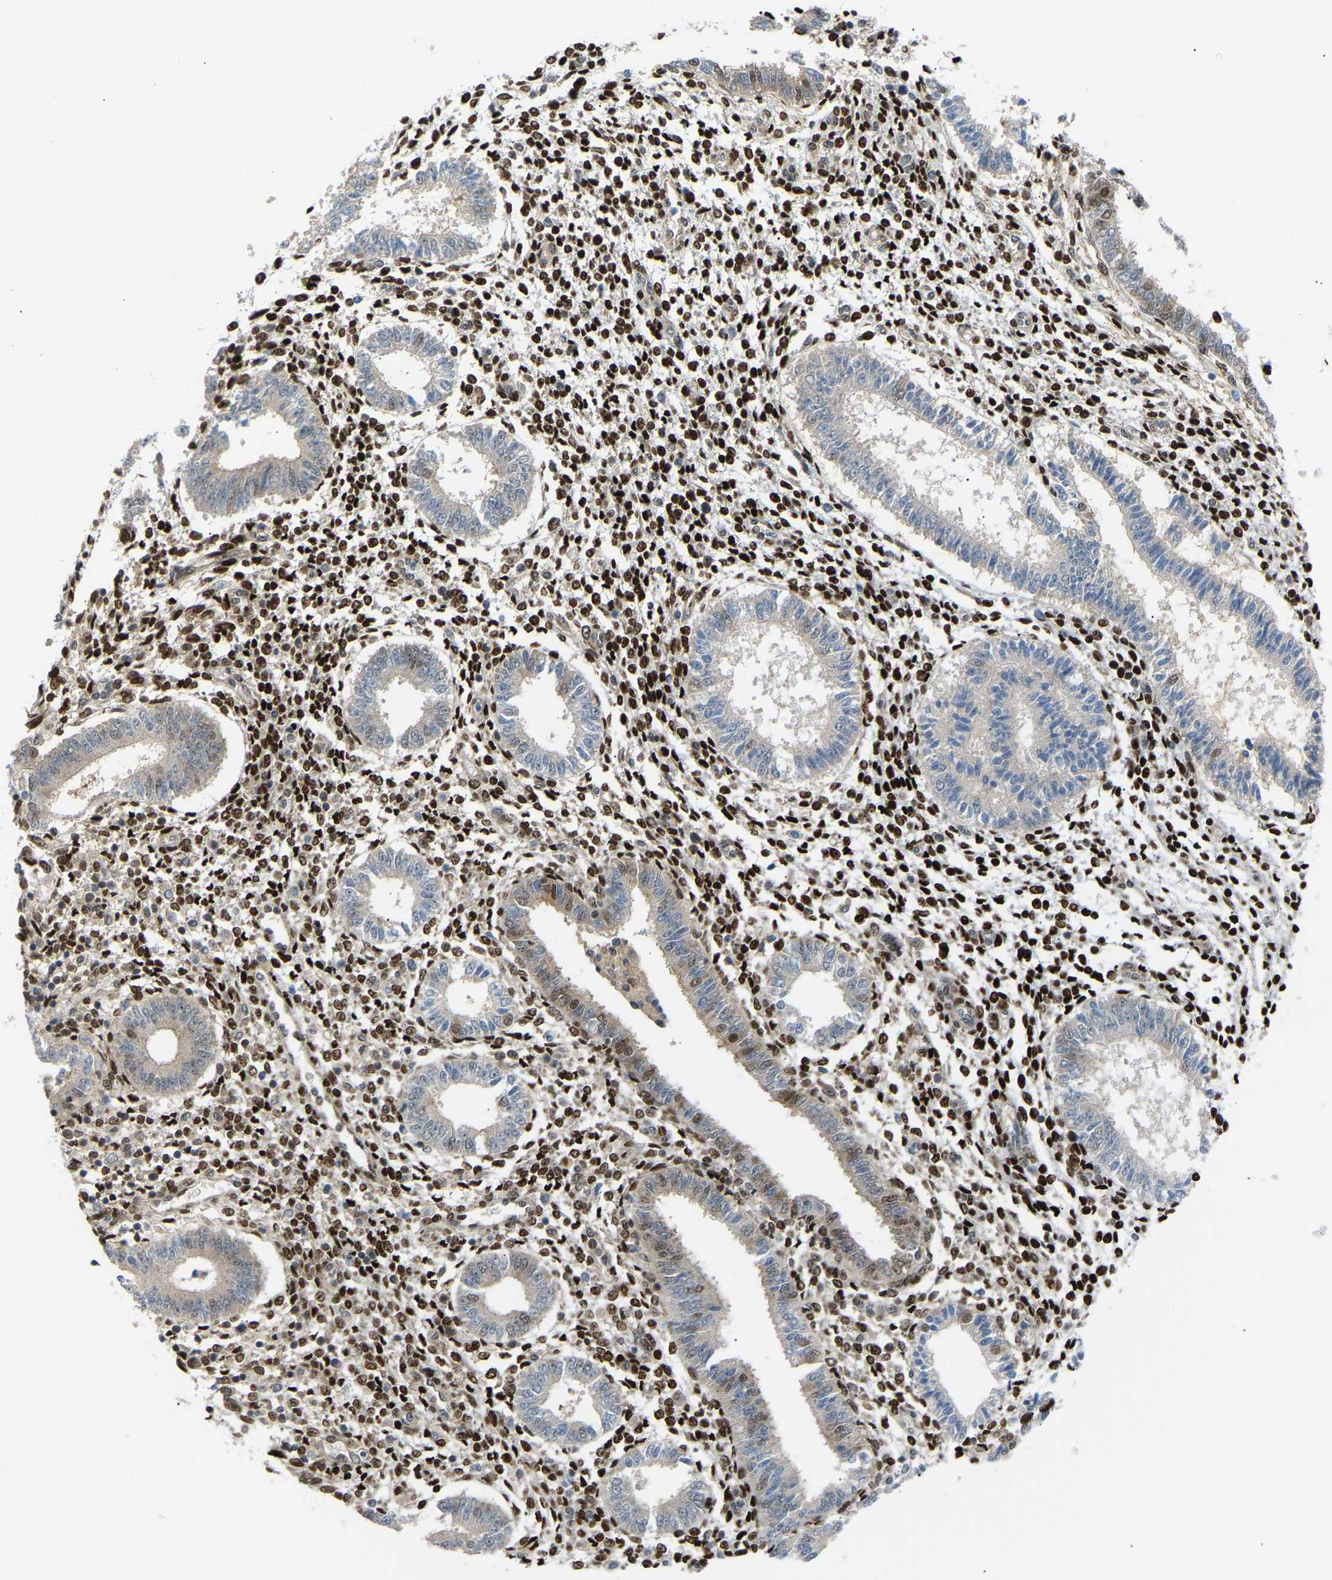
{"staining": {"intensity": "strong", "quantity": ">75%", "location": "nuclear"}, "tissue": "endometrium", "cell_type": "Cells in endometrial stroma", "image_type": "normal", "snomed": [{"axis": "morphology", "description": "Normal tissue, NOS"}, {"axis": "topography", "description": "Endometrium"}], "caption": "Endometrium was stained to show a protein in brown. There is high levels of strong nuclear positivity in about >75% of cells in endometrial stroma. (DAB (3,3'-diaminobenzidine) = brown stain, brightfield microscopy at high magnification).", "gene": "SSBP2", "patient": {"sex": "female", "age": 35}}